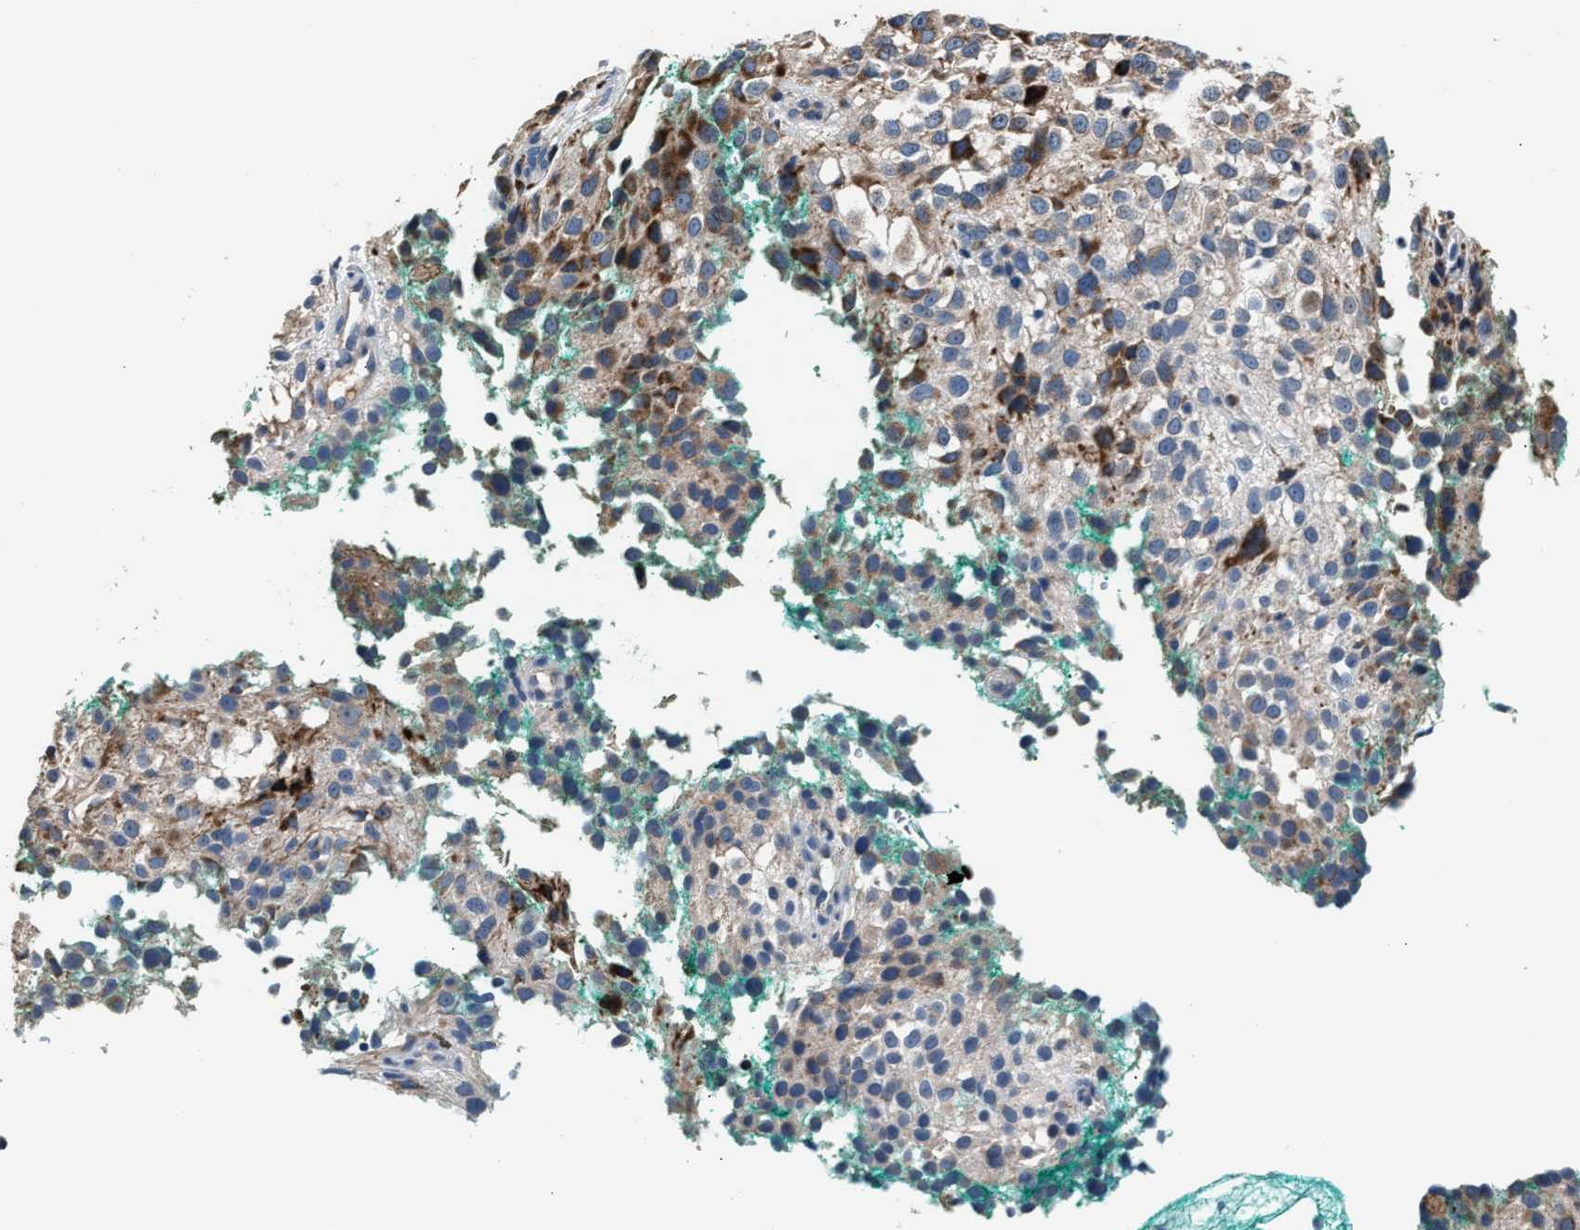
{"staining": {"intensity": "strong", "quantity": "<25%", "location": "cytoplasmic/membranous"}, "tissue": "melanoma", "cell_type": "Tumor cells", "image_type": "cancer", "snomed": [{"axis": "morphology", "description": "Necrosis, NOS"}, {"axis": "morphology", "description": "Malignant melanoma, NOS"}, {"axis": "topography", "description": "Skin"}], "caption": "Melanoma stained for a protein (brown) exhibits strong cytoplasmic/membranous positive expression in about <25% of tumor cells.", "gene": "DNAJC24", "patient": {"sex": "female", "age": 87}}